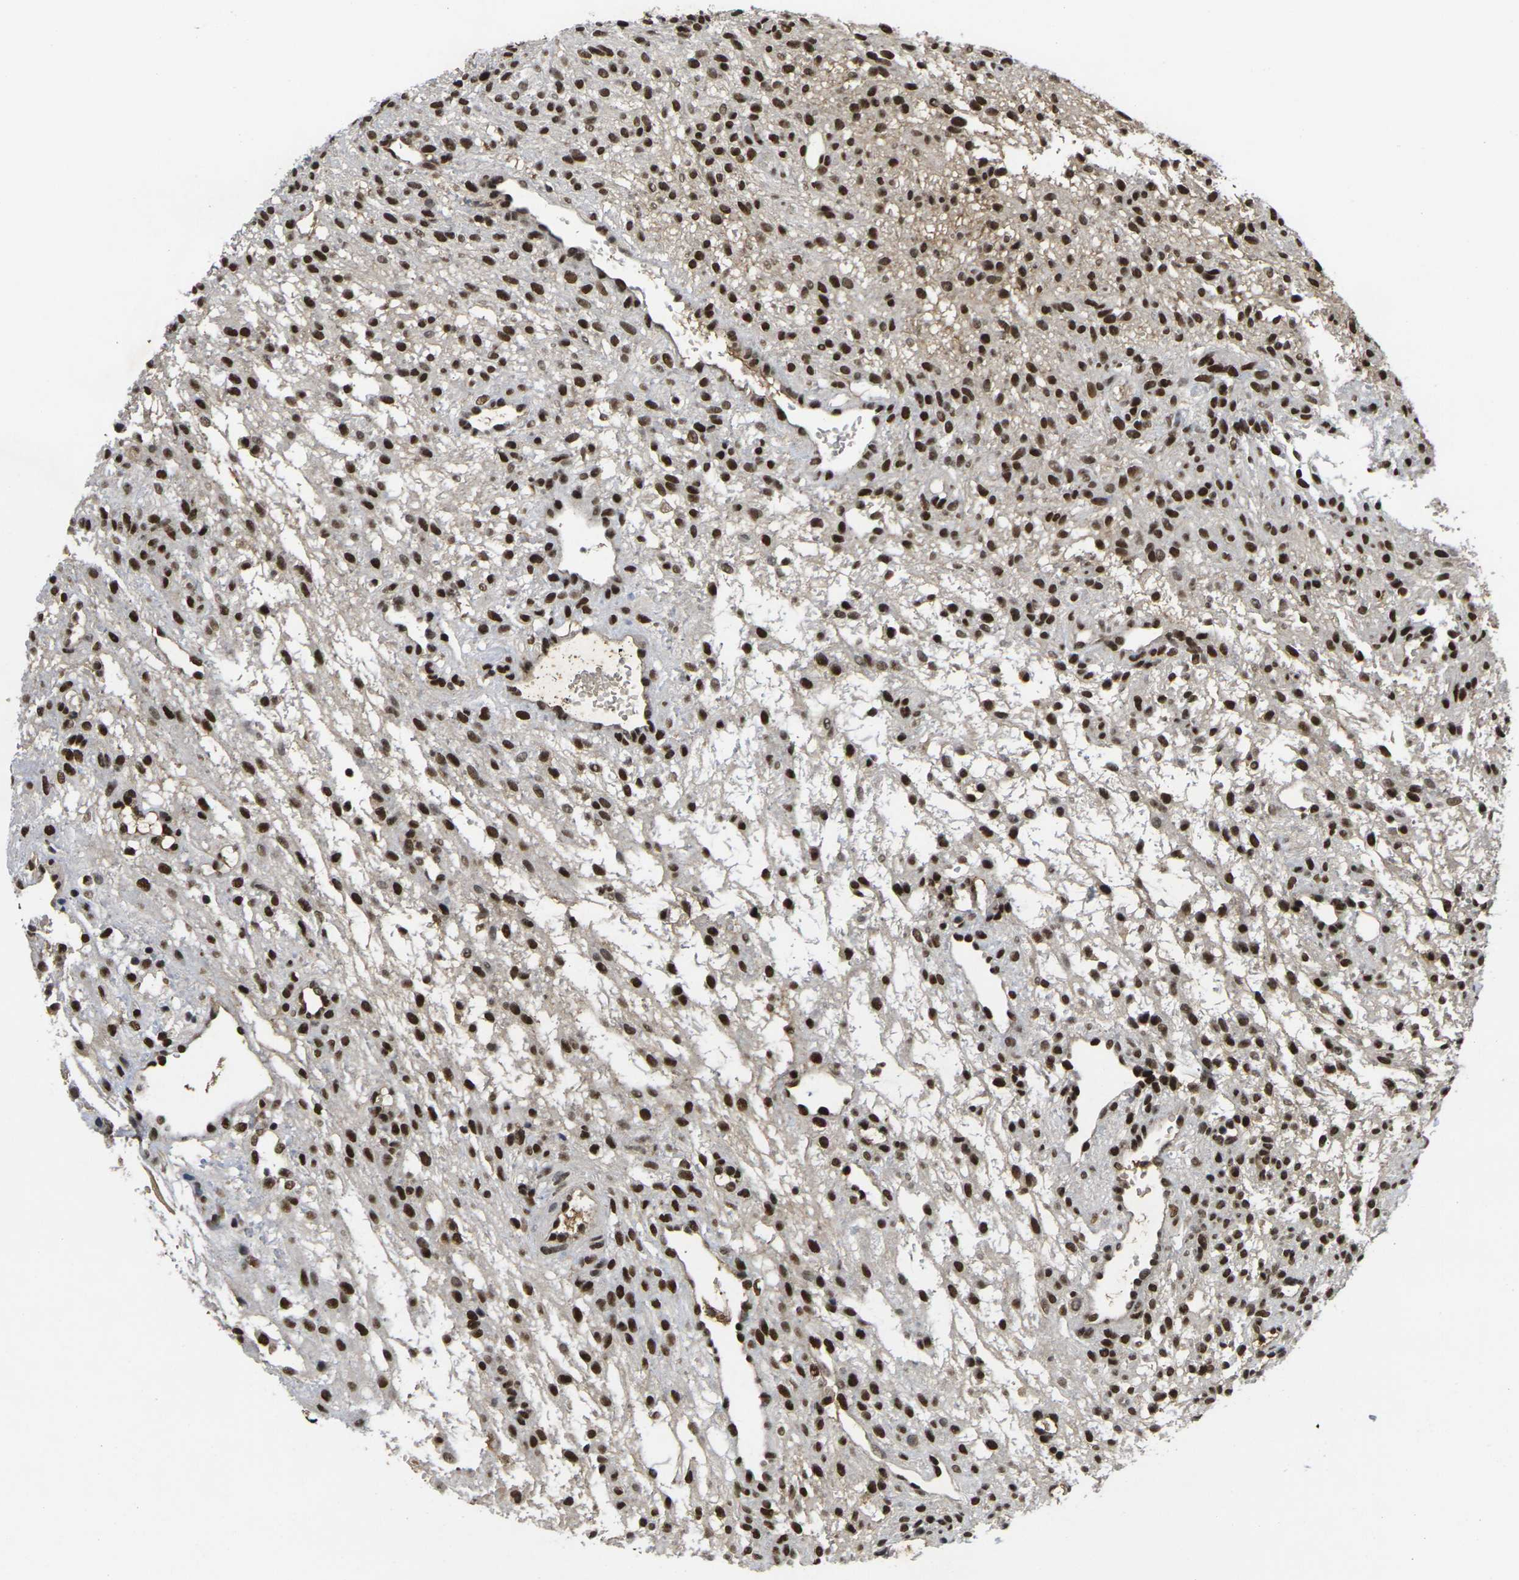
{"staining": {"intensity": "strong", "quantity": ">75%", "location": "nuclear"}, "tissue": "ovary", "cell_type": "Follicle cells", "image_type": "normal", "snomed": [{"axis": "morphology", "description": "Normal tissue, NOS"}, {"axis": "morphology", "description": "Cyst, NOS"}, {"axis": "topography", "description": "Ovary"}], "caption": "This photomicrograph demonstrates IHC staining of unremarkable human ovary, with high strong nuclear expression in approximately >75% of follicle cells.", "gene": "GTF2E1", "patient": {"sex": "female", "age": 18}}